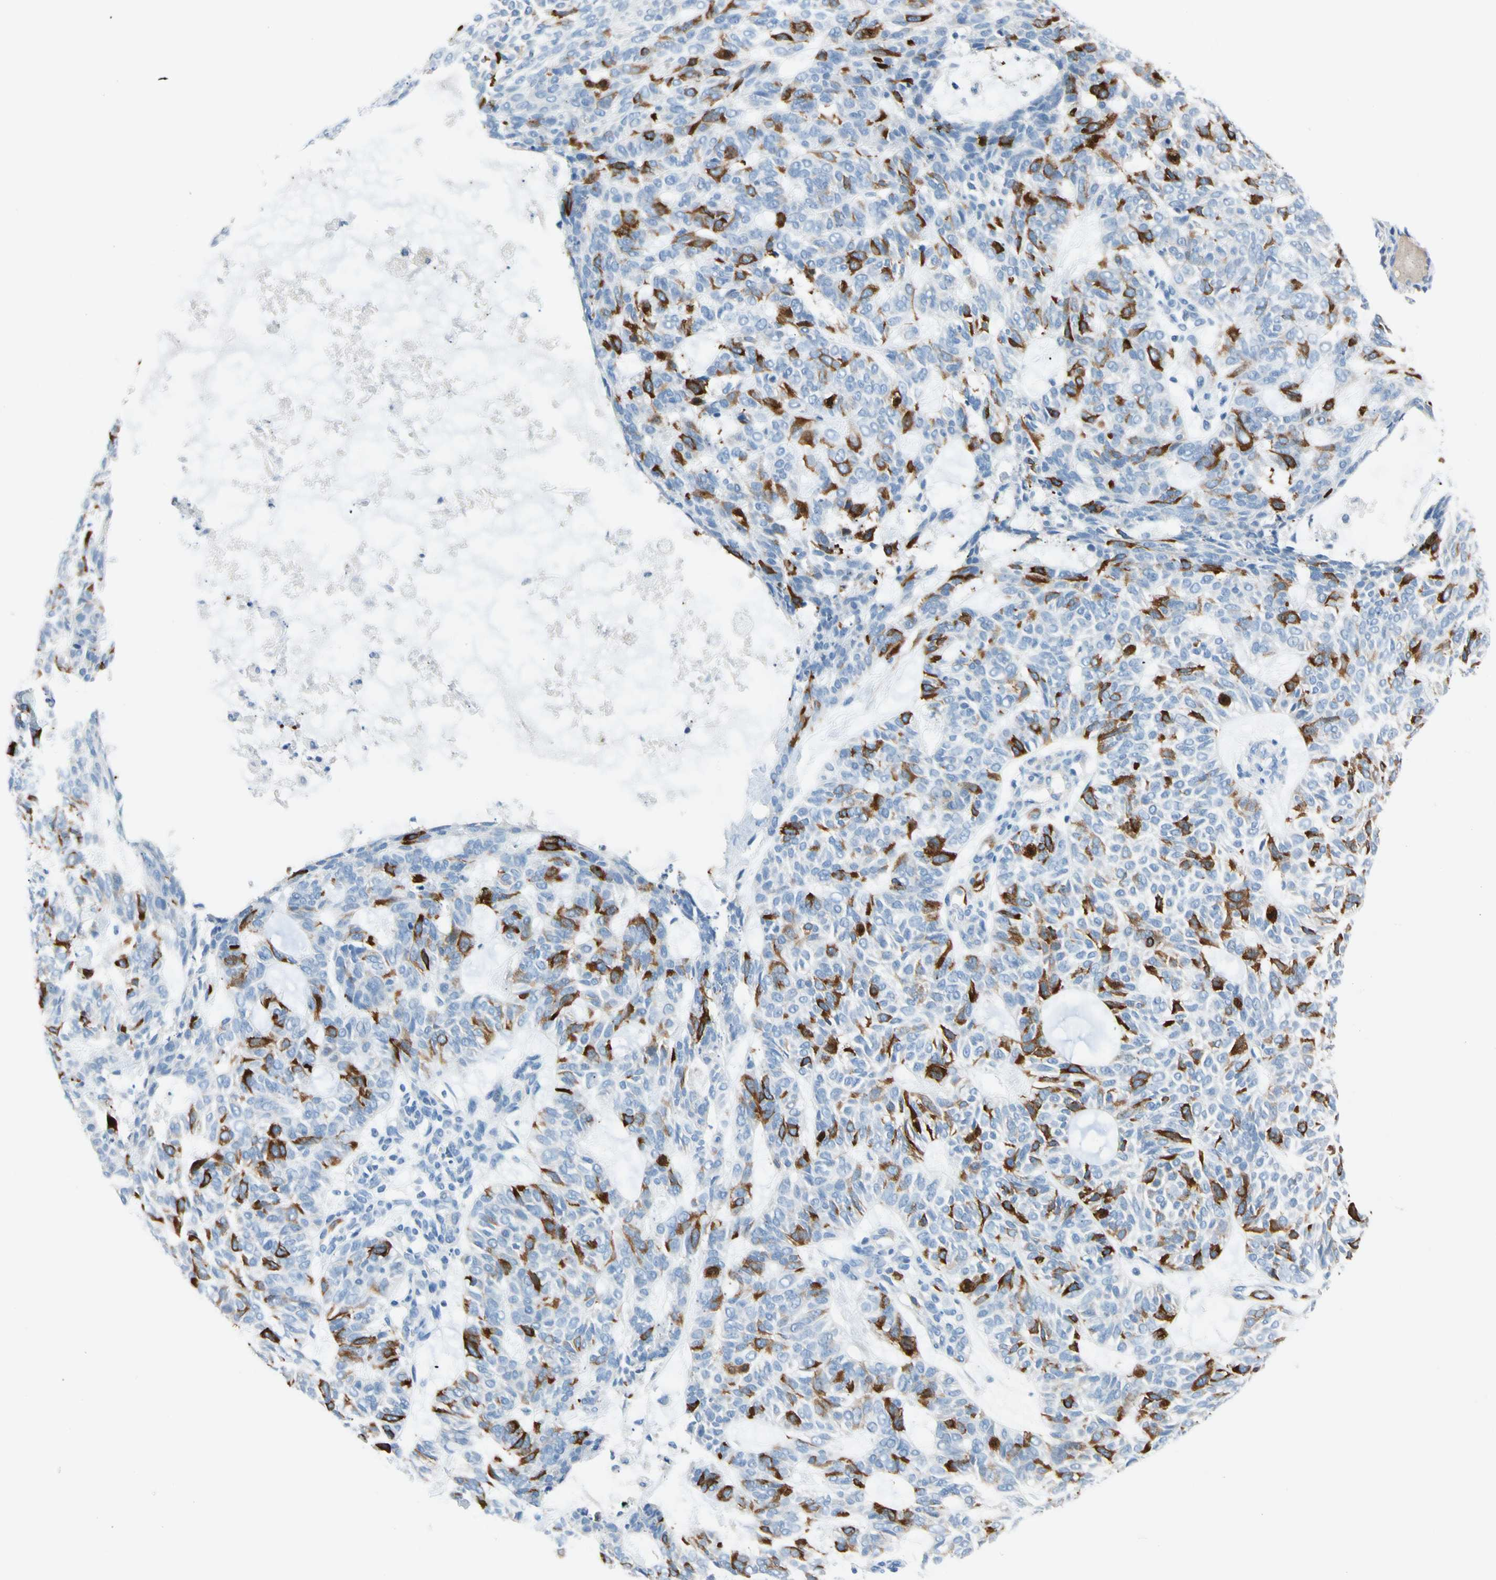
{"staining": {"intensity": "strong", "quantity": "25%-75%", "location": "cytoplasmic/membranous"}, "tissue": "skin cancer", "cell_type": "Tumor cells", "image_type": "cancer", "snomed": [{"axis": "morphology", "description": "Basal cell carcinoma"}, {"axis": "topography", "description": "Skin"}], "caption": "Immunohistochemical staining of skin cancer (basal cell carcinoma) reveals high levels of strong cytoplasmic/membranous protein expression in approximately 25%-75% of tumor cells.", "gene": "TACC3", "patient": {"sex": "male", "age": 87}}